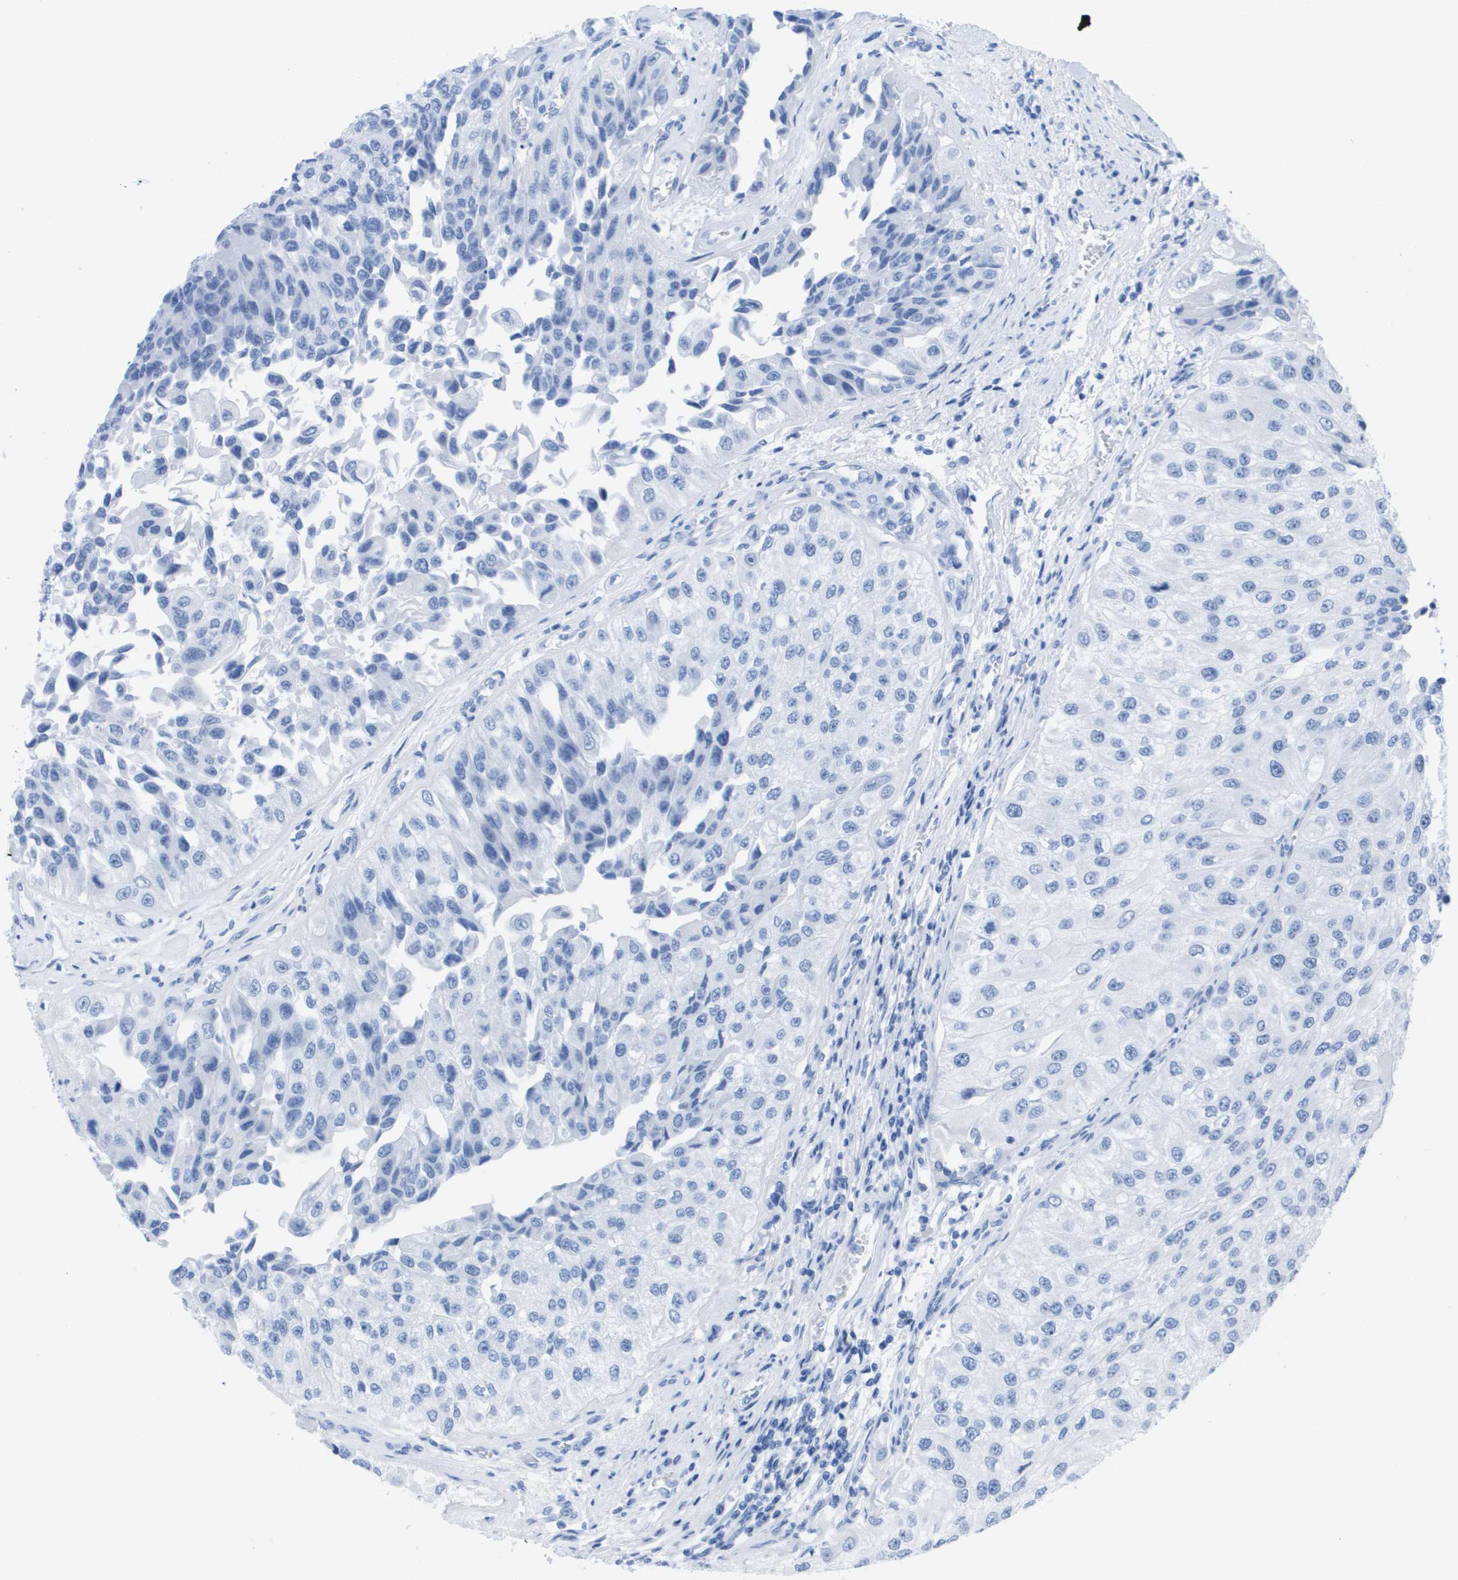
{"staining": {"intensity": "negative", "quantity": "none", "location": "none"}, "tissue": "urothelial cancer", "cell_type": "Tumor cells", "image_type": "cancer", "snomed": [{"axis": "morphology", "description": "Urothelial carcinoma, High grade"}, {"axis": "topography", "description": "Kidney"}, {"axis": "topography", "description": "Urinary bladder"}], "caption": "IHC micrograph of urothelial cancer stained for a protein (brown), which exhibits no expression in tumor cells.", "gene": "KCNA3", "patient": {"sex": "male", "age": 77}}